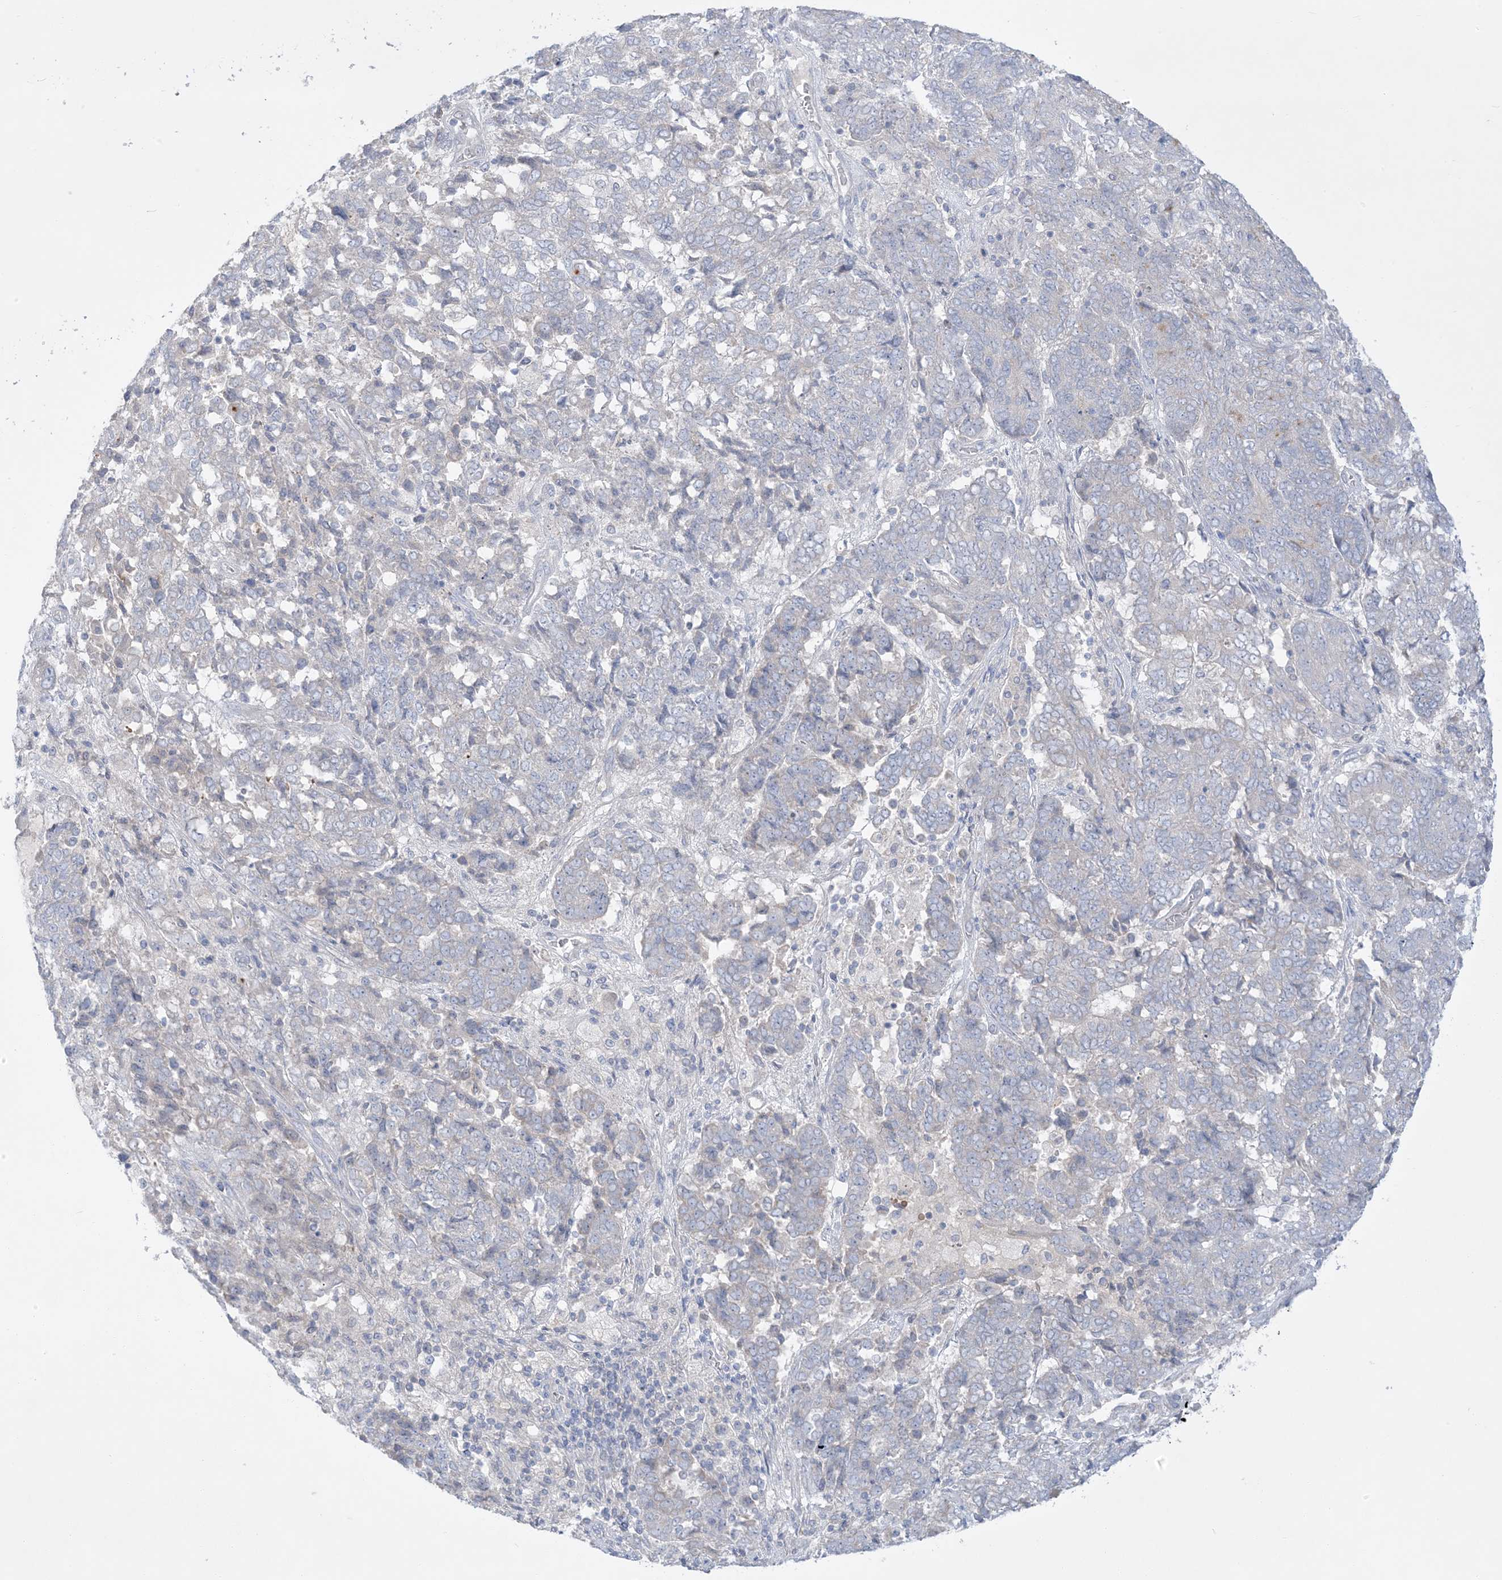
{"staining": {"intensity": "negative", "quantity": "none", "location": "none"}, "tissue": "endometrial cancer", "cell_type": "Tumor cells", "image_type": "cancer", "snomed": [{"axis": "morphology", "description": "Adenocarcinoma, NOS"}, {"axis": "topography", "description": "Endometrium"}], "caption": "Adenocarcinoma (endometrial) was stained to show a protein in brown. There is no significant staining in tumor cells.", "gene": "FAM184A", "patient": {"sex": "female", "age": 80}}